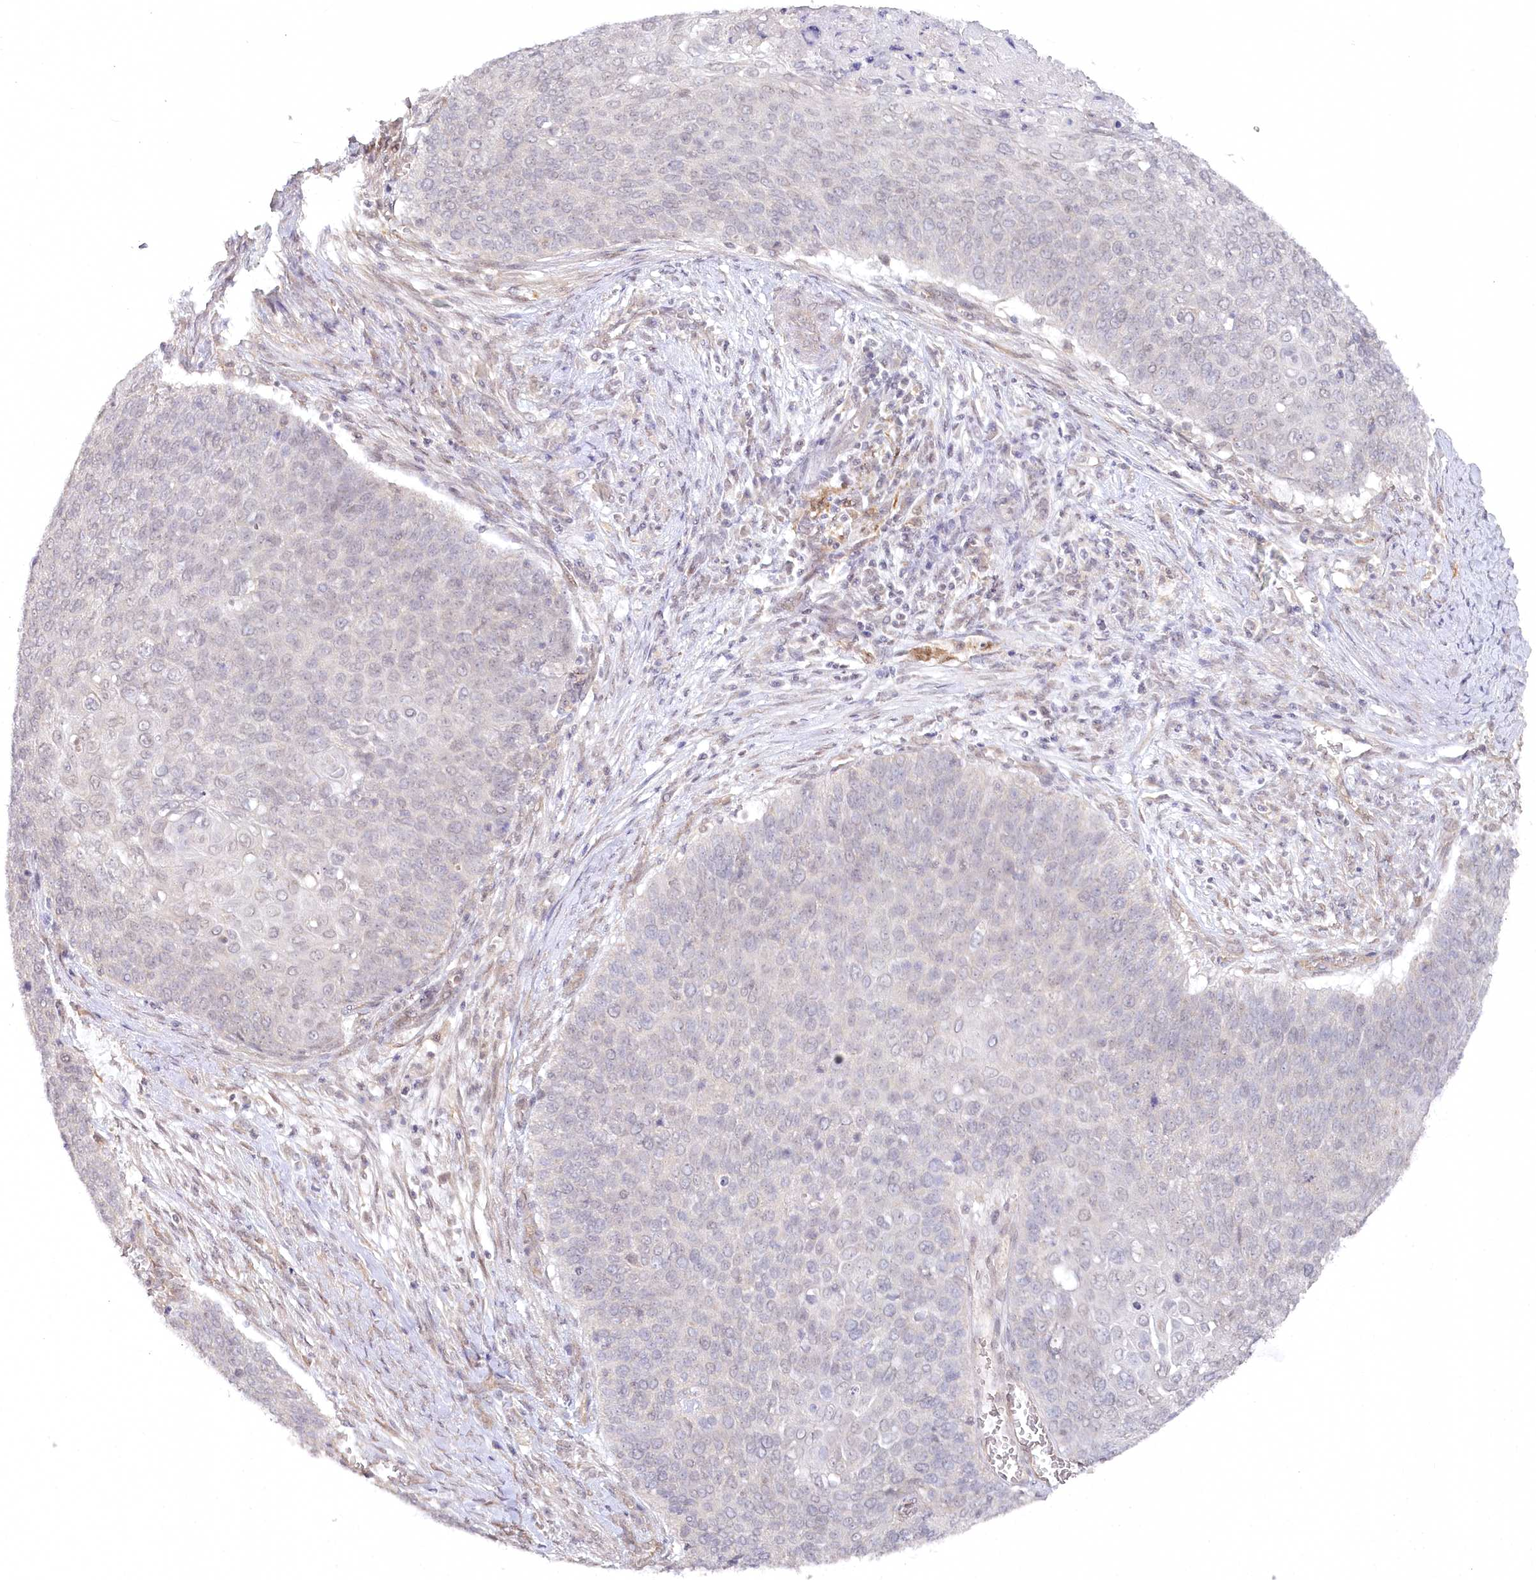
{"staining": {"intensity": "negative", "quantity": "none", "location": "none"}, "tissue": "cervical cancer", "cell_type": "Tumor cells", "image_type": "cancer", "snomed": [{"axis": "morphology", "description": "Squamous cell carcinoma, NOS"}, {"axis": "topography", "description": "Cervix"}], "caption": "This is an IHC histopathology image of human squamous cell carcinoma (cervical). There is no positivity in tumor cells.", "gene": "AAMDC", "patient": {"sex": "female", "age": 39}}